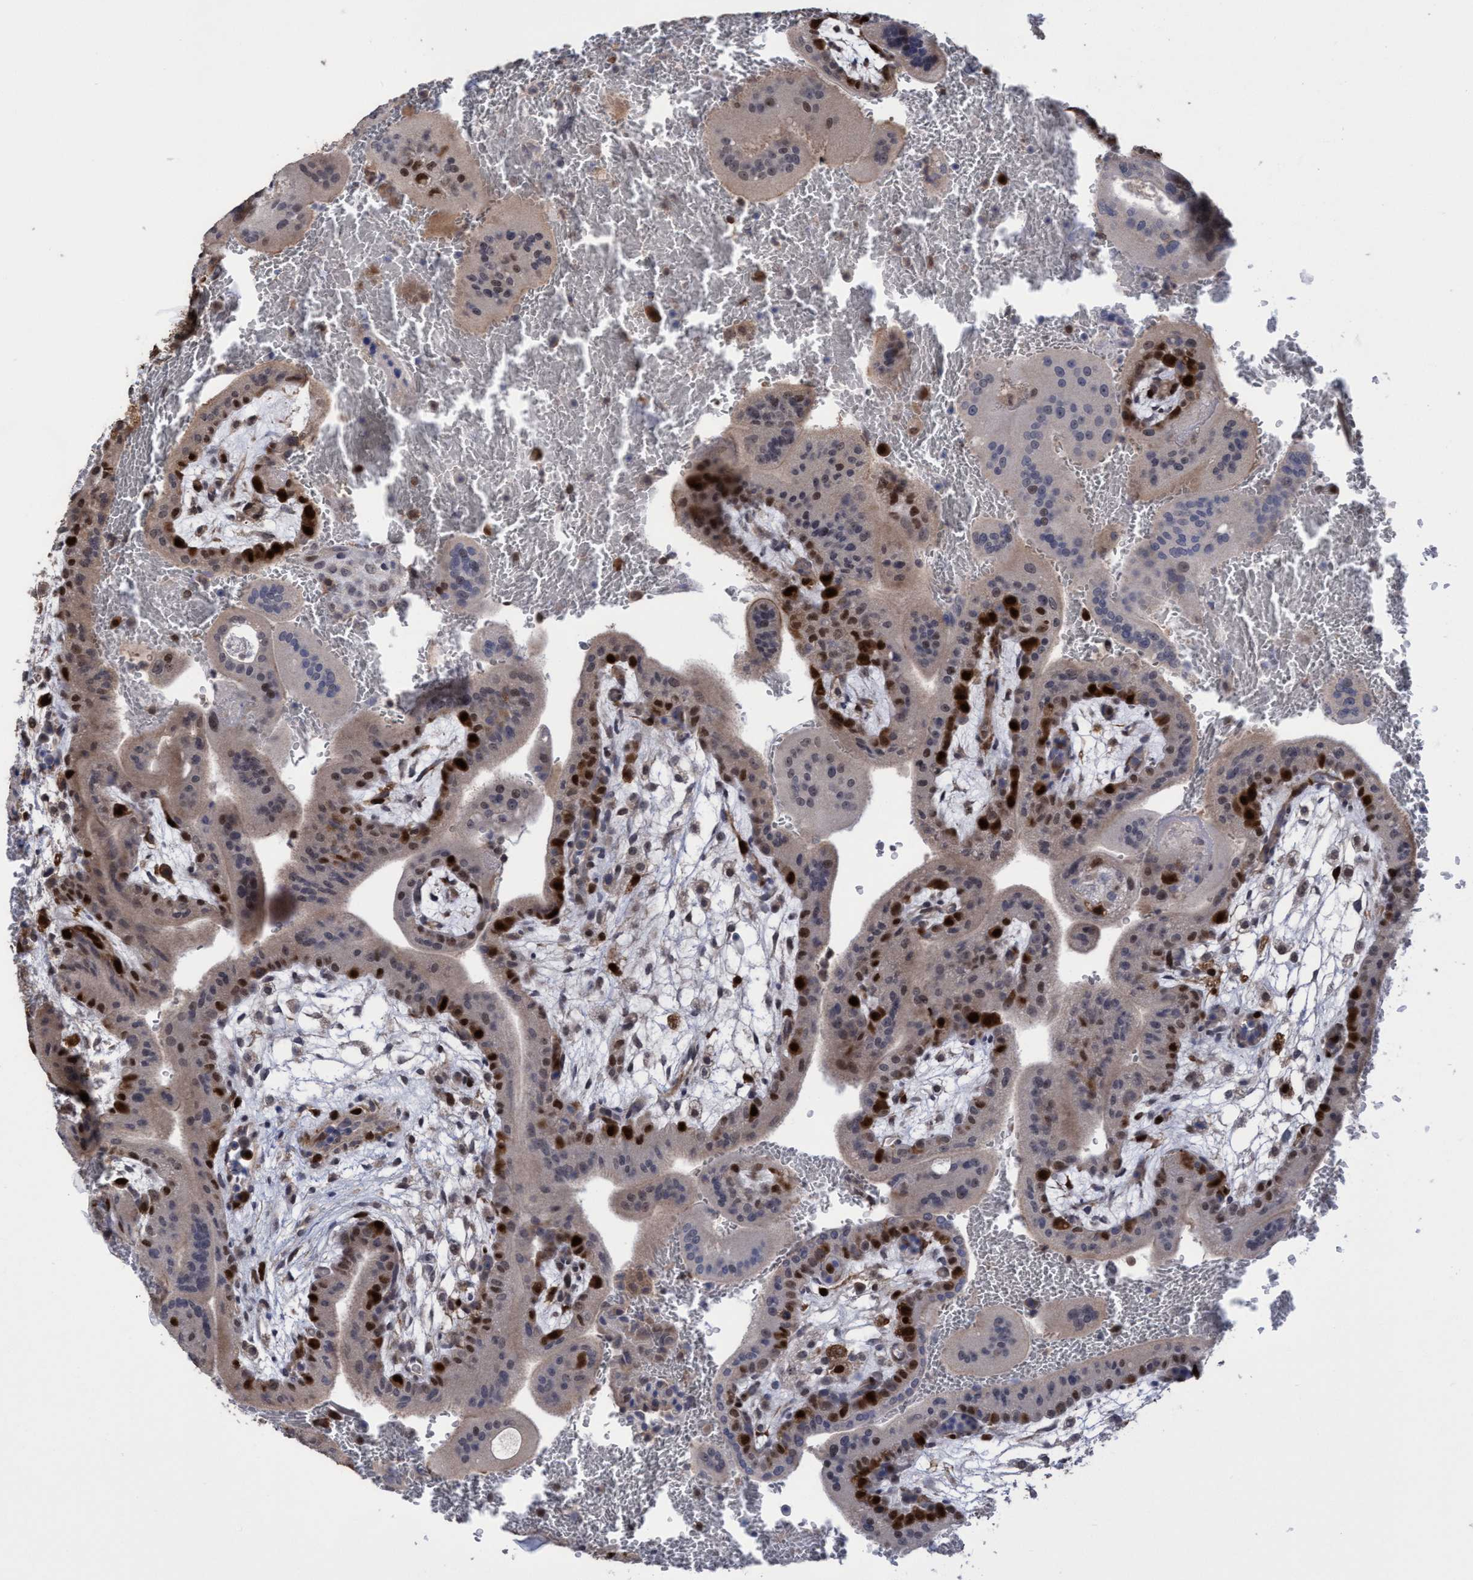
{"staining": {"intensity": "moderate", "quantity": "25%-75%", "location": "nuclear"}, "tissue": "placenta", "cell_type": "Decidual cells", "image_type": "normal", "snomed": [{"axis": "morphology", "description": "Normal tissue, NOS"}, {"axis": "topography", "description": "Placenta"}], "caption": "About 25%-75% of decidual cells in normal human placenta display moderate nuclear protein expression as visualized by brown immunohistochemical staining.", "gene": "SLBP", "patient": {"sex": "female", "age": 35}}